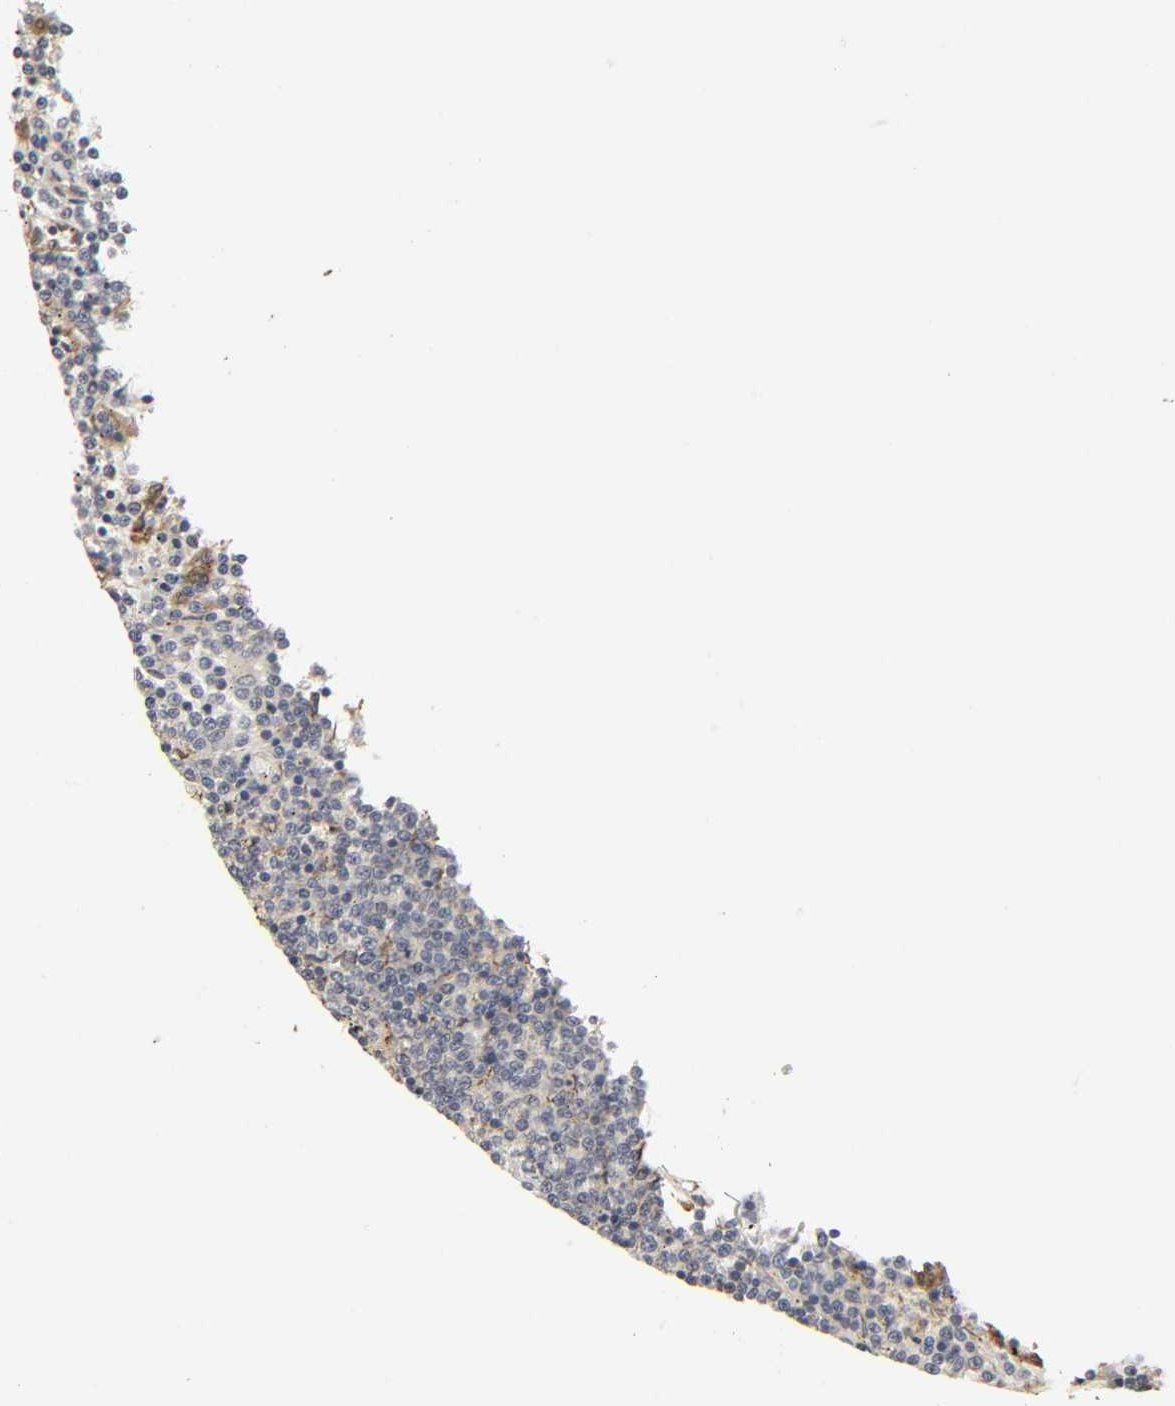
{"staining": {"intensity": "negative", "quantity": "none", "location": "none"}, "tissue": "lymphoma", "cell_type": "Tumor cells", "image_type": "cancer", "snomed": [{"axis": "morphology", "description": "Malignant lymphoma, non-Hodgkin's type, Low grade"}, {"axis": "topography", "description": "Spleen"}], "caption": "An image of human low-grade malignant lymphoma, non-Hodgkin's type is negative for staining in tumor cells. Nuclei are stained in blue.", "gene": "NDRG2", "patient": {"sex": "female", "age": 50}}